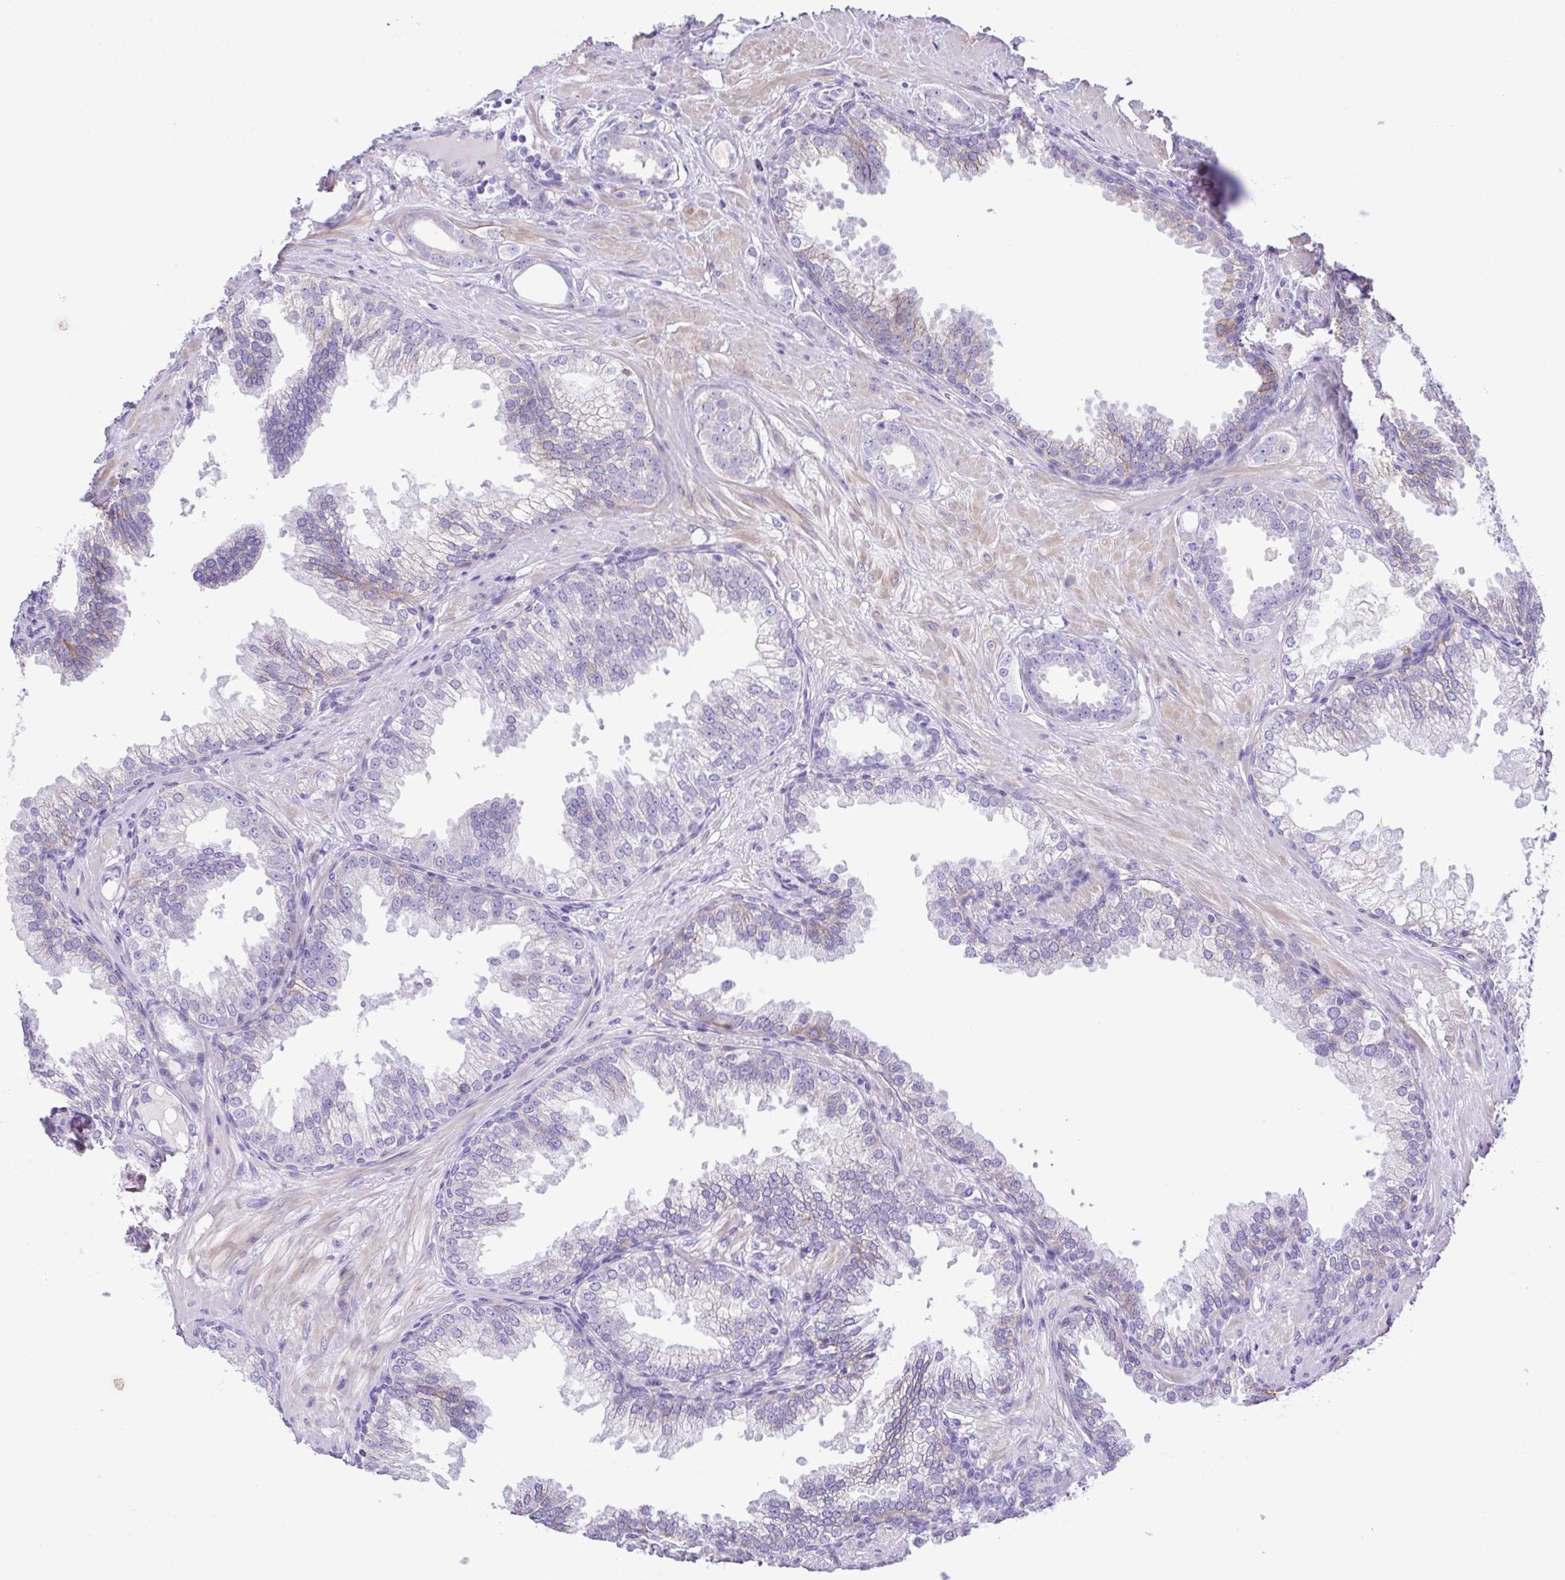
{"staining": {"intensity": "negative", "quantity": "none", "location": "none"}, "tissue": "prostate cancer", "cell_type": "Tumor cells", "image_type": "cancer", "snomed": [{"axis": "morphology", "description": "Adenocarcinoma, Low grade"}, {"axis": "topography", "description": "Prostate"}], "caption": "The photomicrograph displays no significant expression in tumor cells of prostate low-grade adenocarcinoma. (IHC, brightfield microscopy, high magnification).", "gene": "ISM2", "patient": {"sex": "male", "age": 65}}